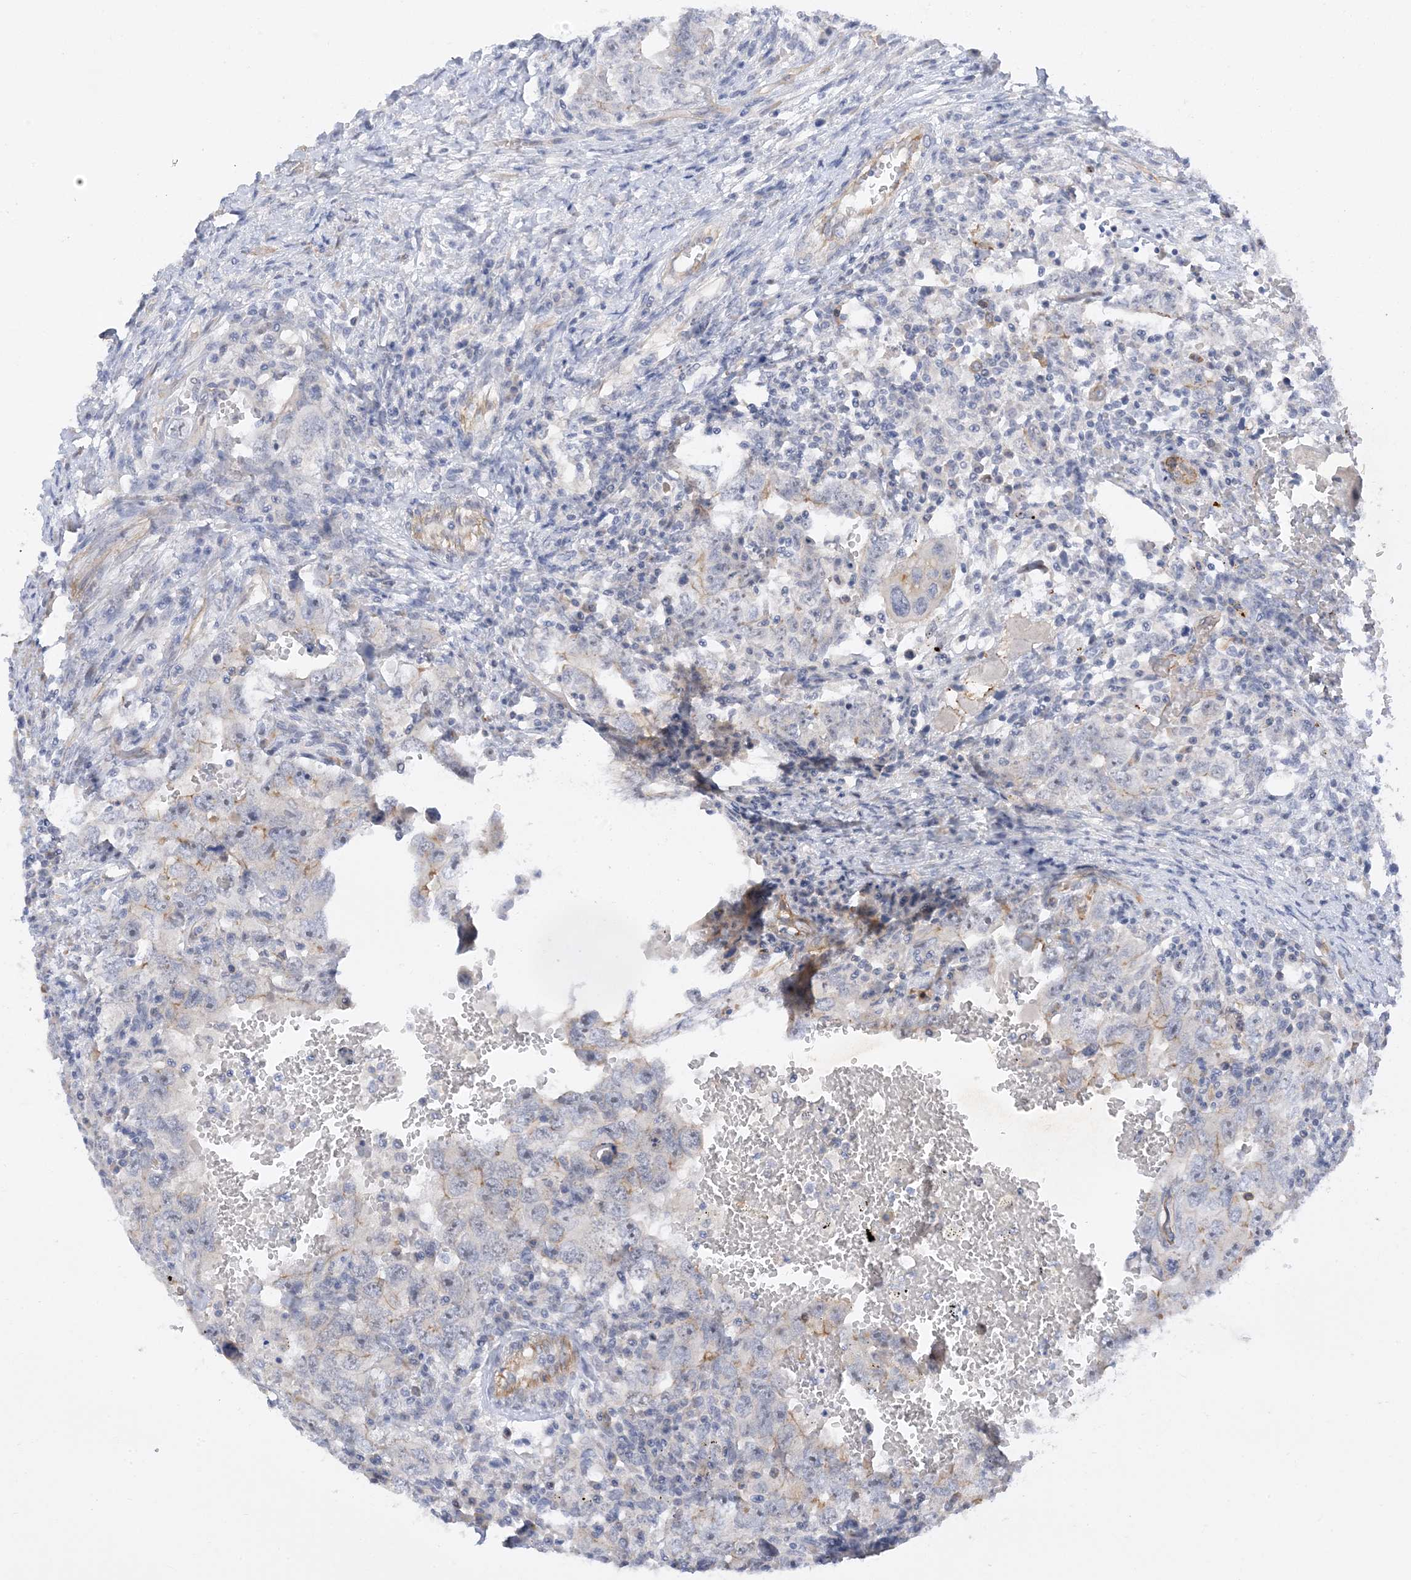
{"staining": {"intensity": "weak", "quantity": "<25%", "location": "cytoplasmic/membranous"}, "tissue": "testis cancer", "cell_type": "Tumor cells", "image_type": "cancer", "snomed": [{"axis": "morphology", "description": "Carcinoma, Embryonal, NOS"}, {"axis": "topography", "description": "Testis"}], "caption": "An immunohistochemistry (IHC) micrograph of testis cancer (embryonal carcinoma) is shown. There is no staining in tumor cells of testis cancer (embryonal carcinoma).", "gene": "IL36B", "patient": {"sex": "male", "age": 26}}